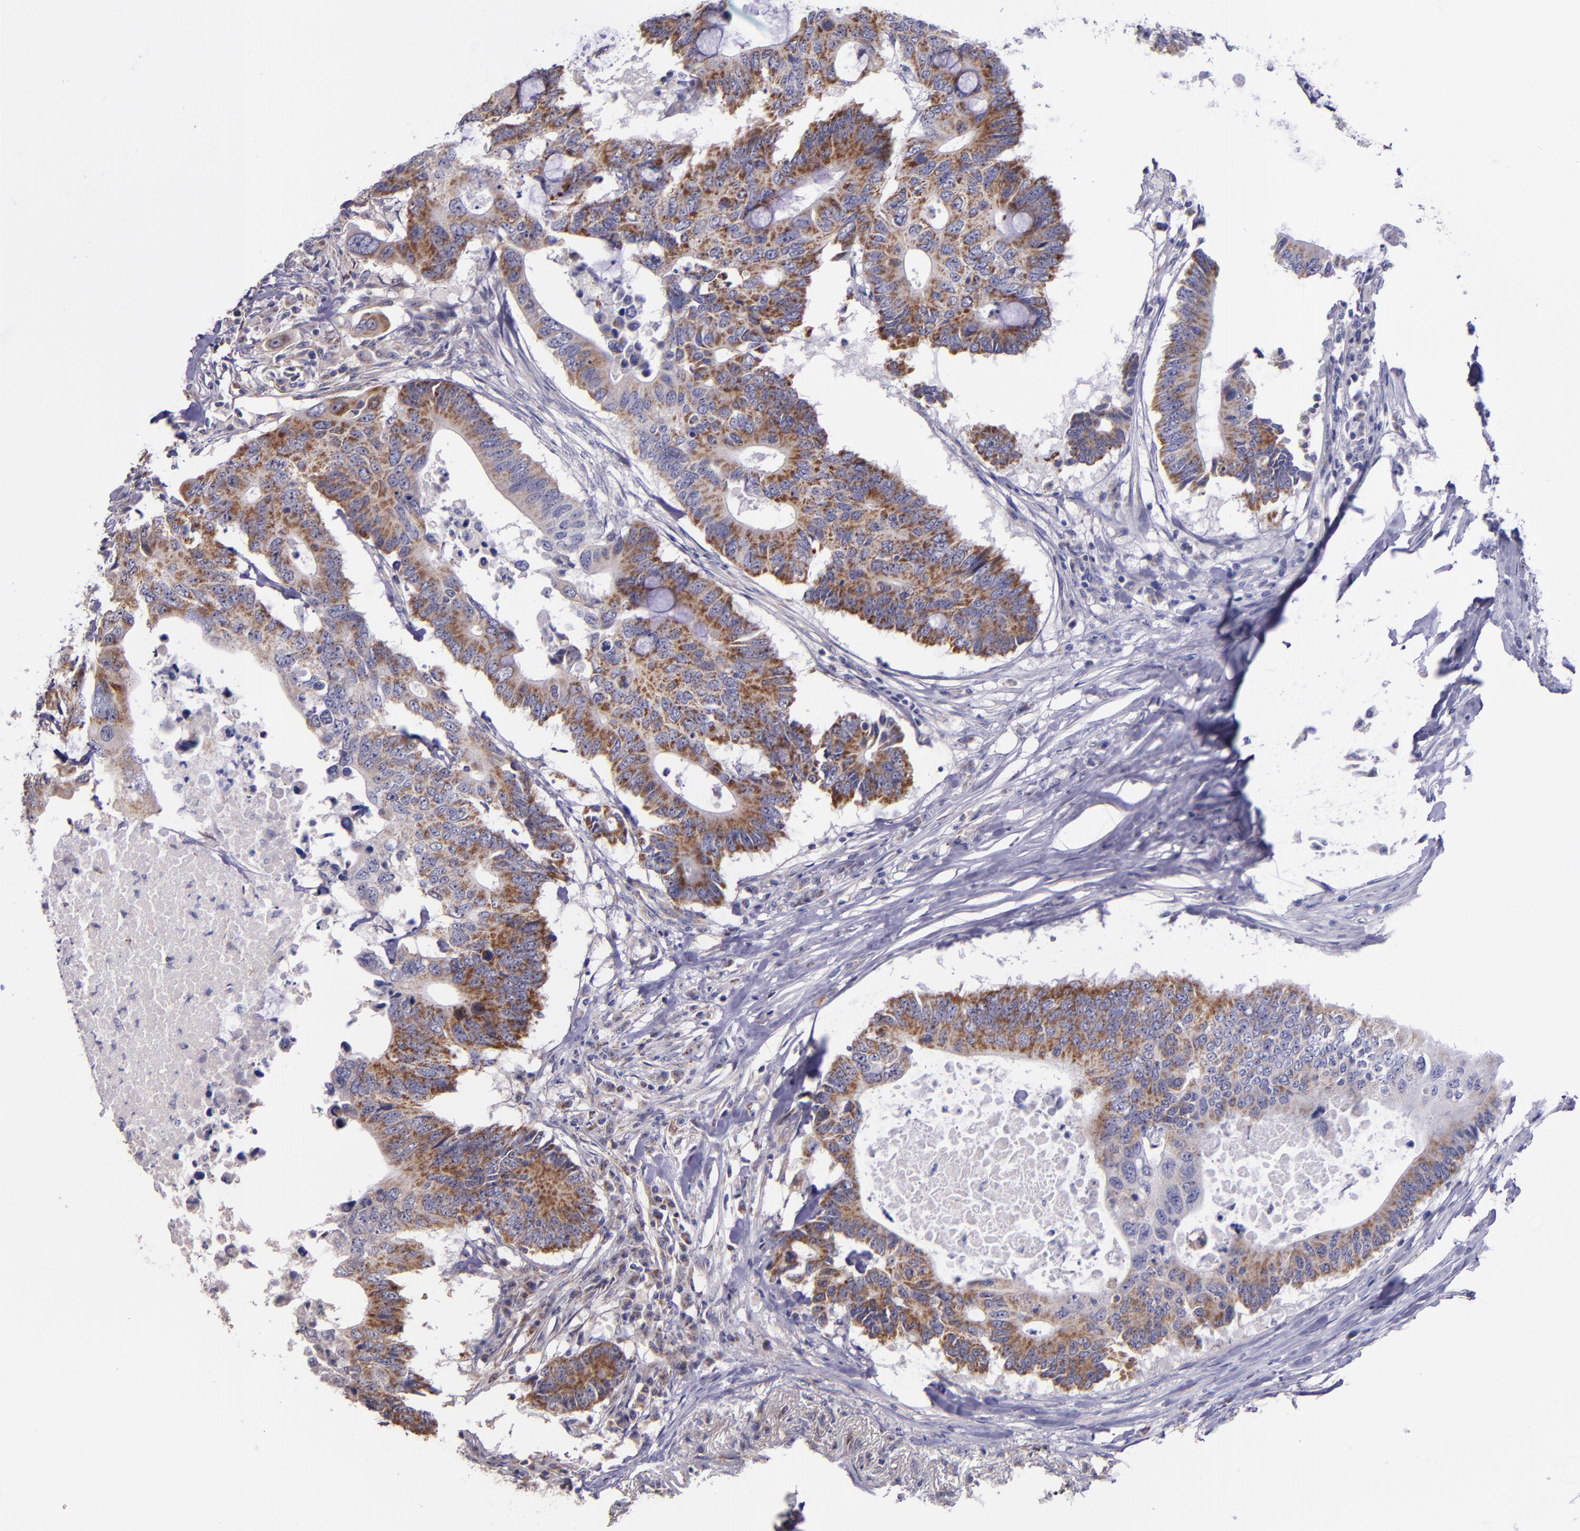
{"staining": {"intensity": "moderate", "quantity": ">75%", "location": "cytoplasmic/membranous"}, "tissue": "colorectal cancer", "cell_type": "Tumor cells", "image_type": "cancer", "snomed": [{"axis": "morphology", "description": "Adenocarcinoma, NOS"}, {"axis": "topography", "description": "Colon"}], "caption": "IHC (DAB) staining of colorectal cancer (adenocarcinoma) displays moderate cytoplasmic/membranous protein positivity in about >75% of tumor cells. Nuclei are stained in blue.", "gene": "SHC1", "patient": {"sex": "male", "age": 71}}